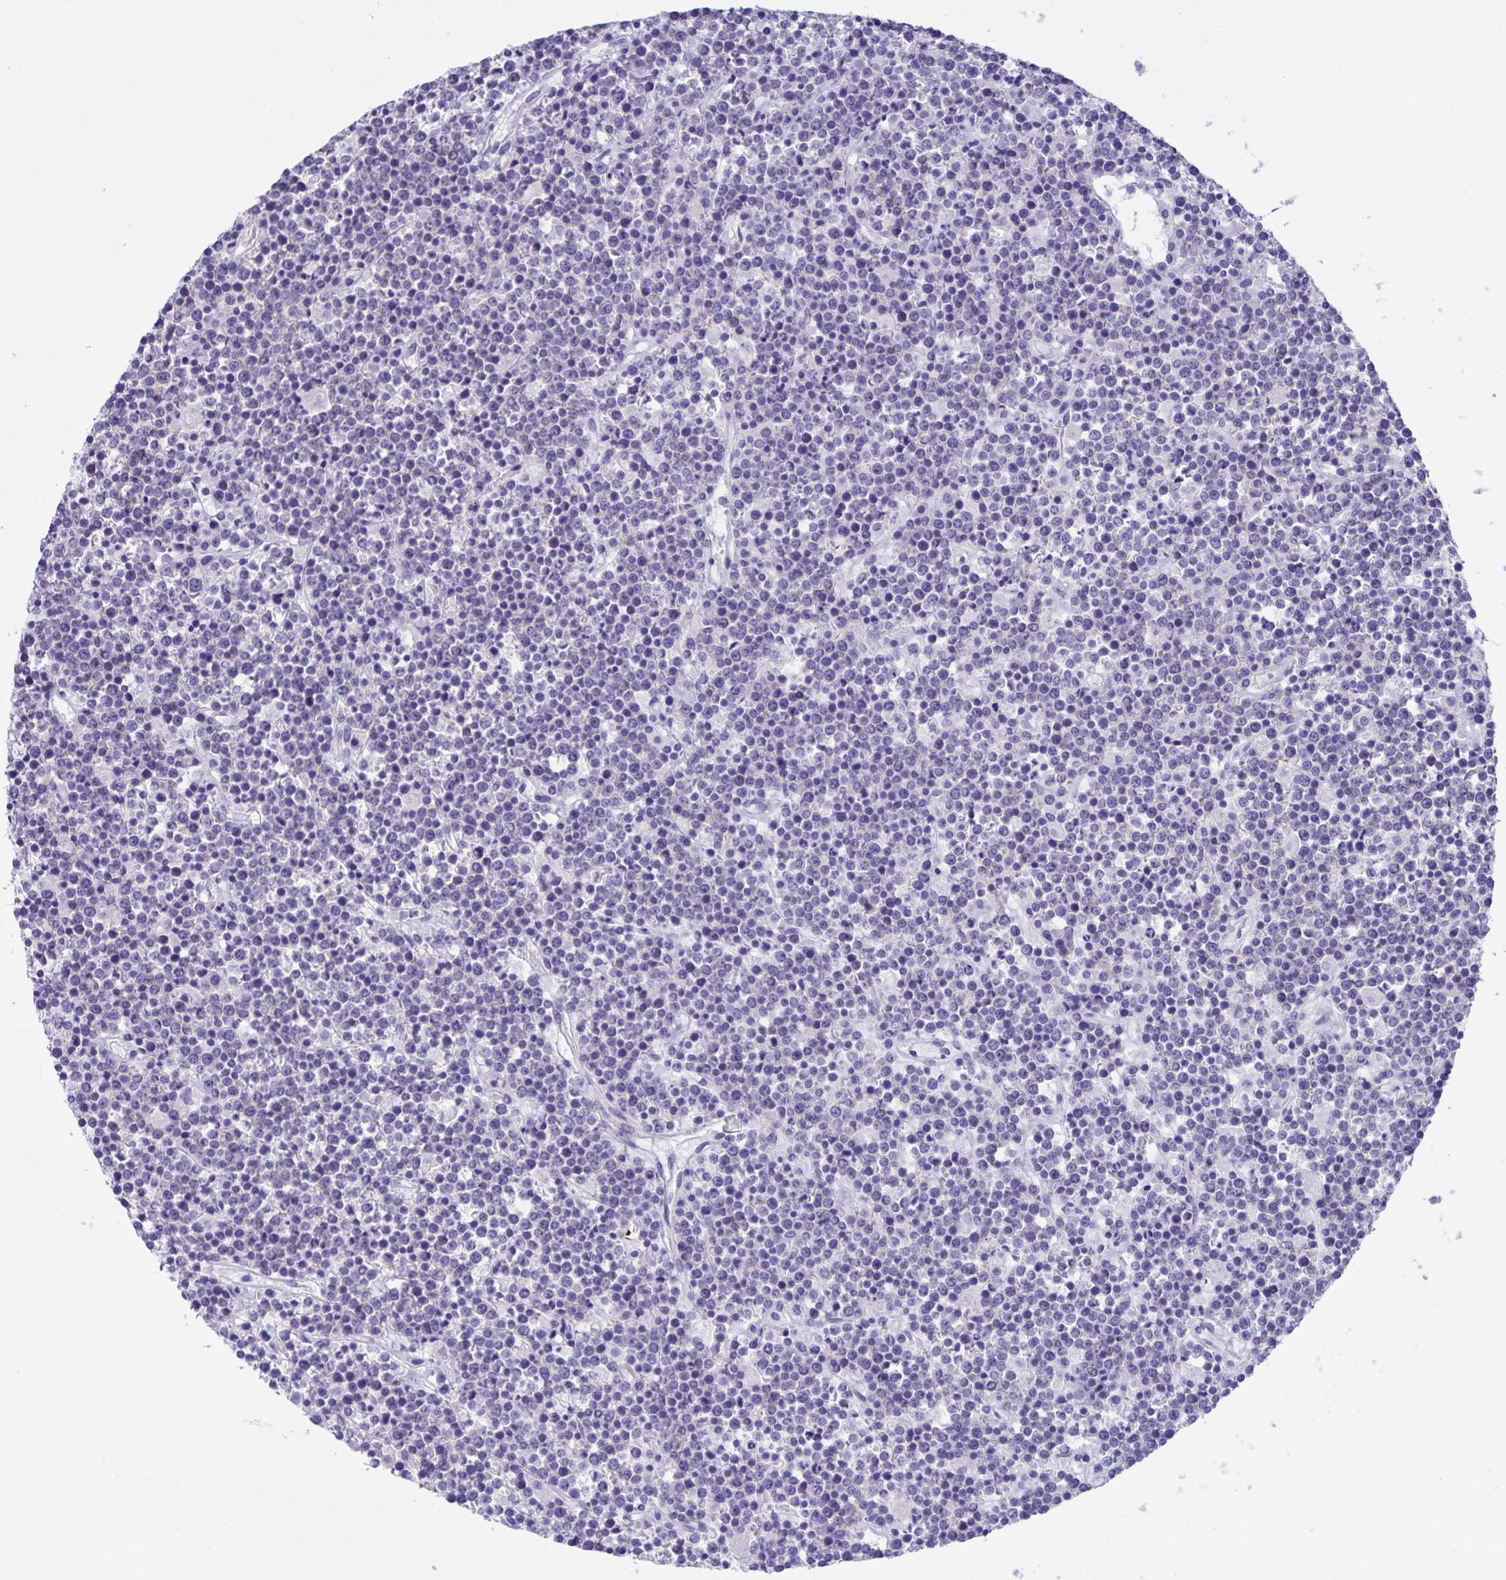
{"staining": {"intensity": "negative", "quantity": "none", "location": "none"}, "tissue": "lymphoma", "cell_type": "Tumor cells", "image_type": "cancer", "snomed": [{"axis": "morphology", "description": "Malignant lymphoma, non-Hodgkin's type, High grade"}, {"axis": "topography", "description": "Ovary"}], "caption": "A histopathology image of malignant lymphoma, non-Hodgkin's type (high-grade) stained for a protein displays no brown staining in tumor cells. Brightfield microscopy of immunohistochemistry stained with DAB (3,3'-diaminobenzidine) (brown) and hematoxylin (blue), captured at high magnification.", "gene": "CAPSL", "patient": {"sex": "female", "age": 56}}